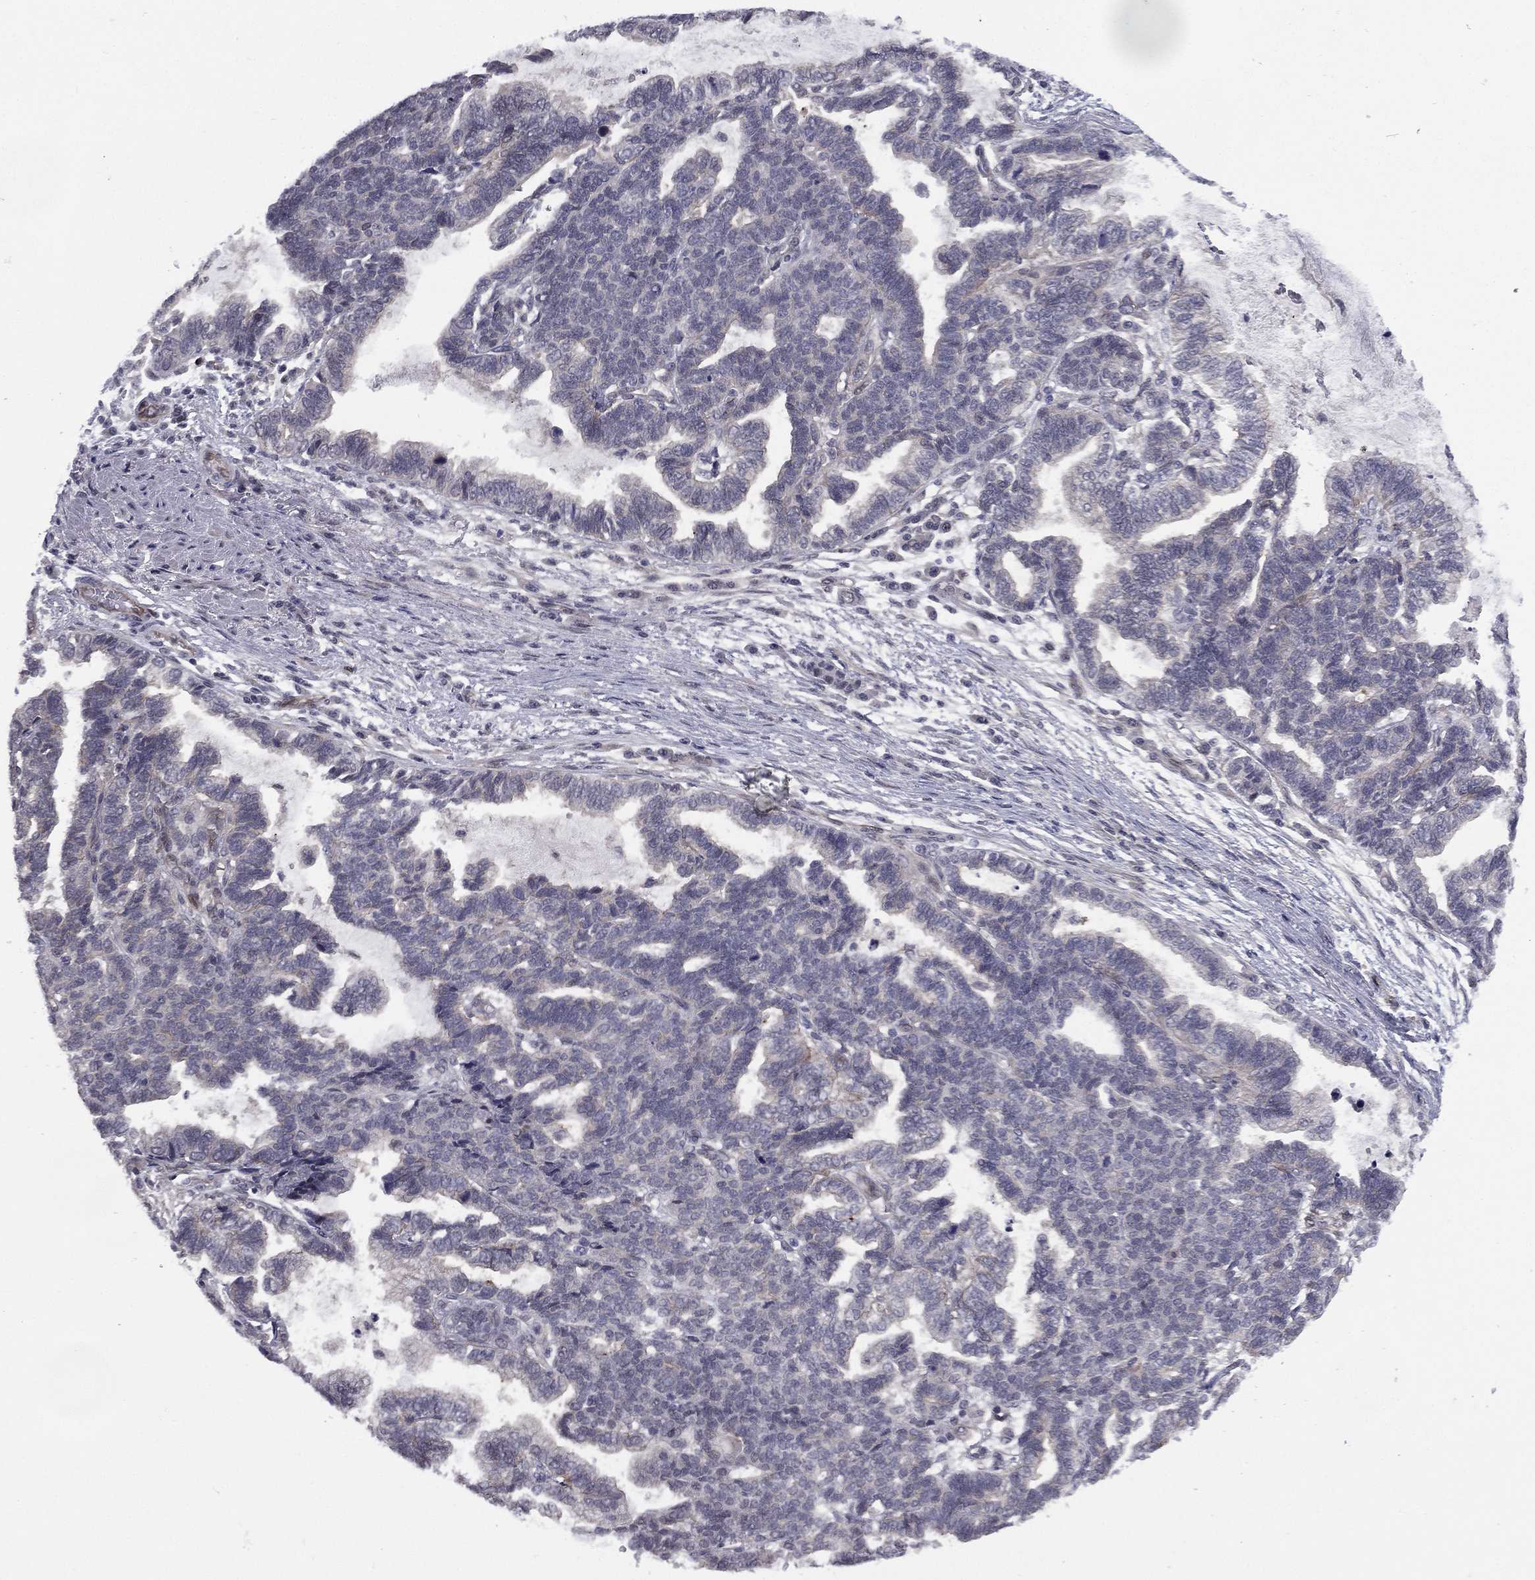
{"staining": {"intensity": "negative", "quantity": "none", "location": "none"}, "tissue": "stomach cancer", "cell_type": "Tumor cells", "image_type": "cancer", "snomed": [{"axis": "morphology", "description": "Adenocarcinoma, NOS"}, {"axis": "topography", "description": "Stomach"}], "caption": "The image reveals no significant expression in tumor cells of stomach cancer.", "gene": "ACTRT2", "patient": {"sex": "male", "age": 83}}